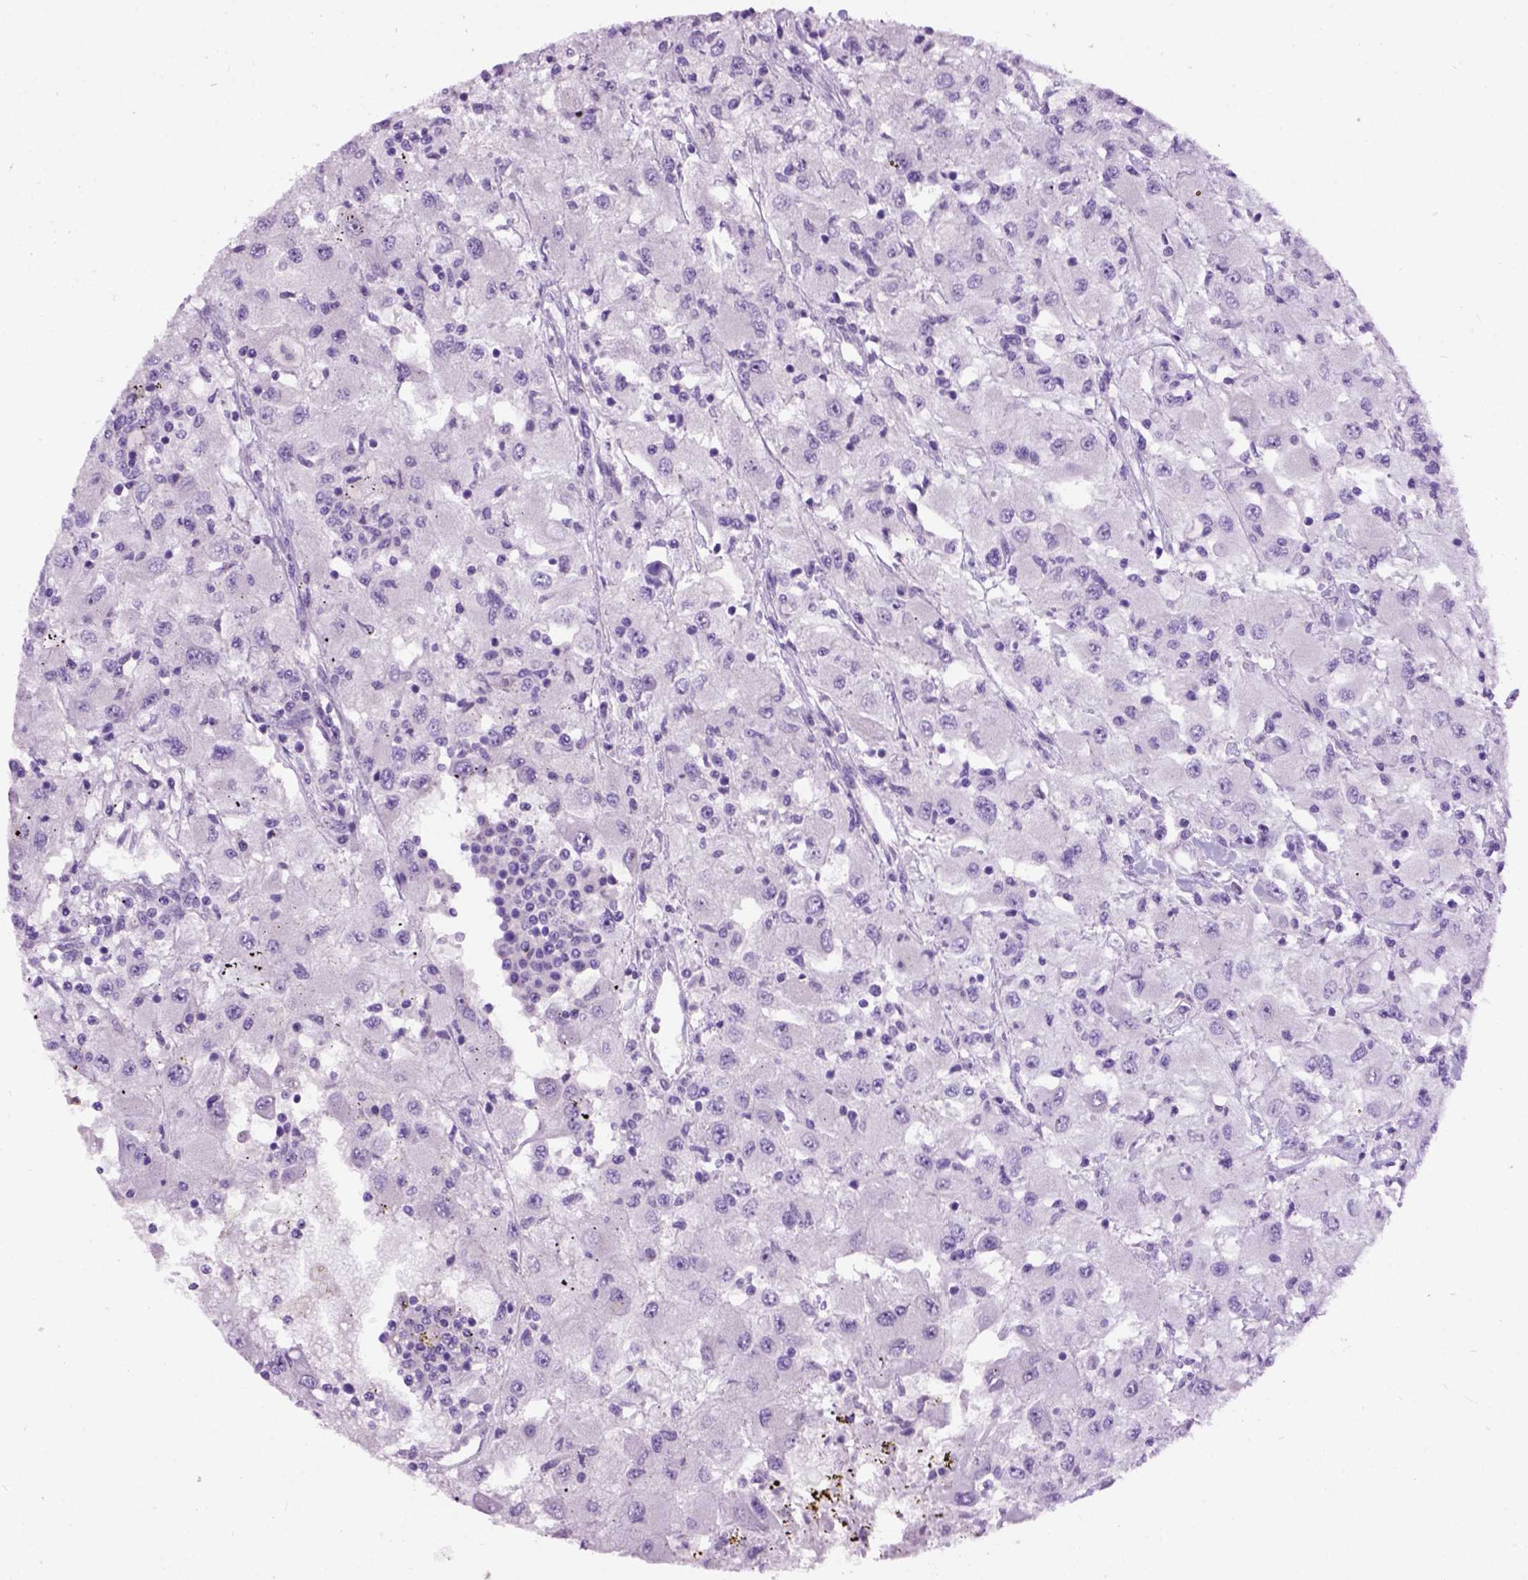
{"staining": {"intensity": "negative", "quantity": "none", "location": "none"}, "tissue": "renal cancer", "cell_type": "Tumor cells", "image_type": "cancer", "snomed": [{"axis": "morphology", "description": "Adenocarcinoma, NOS"}, {"axis": "topography", "description": "Kidney"}], "caption": "An image of renal cancer stained for a protein demonstrates no brown staining in tumor cells.", "gene": "MAPT", "patient": {"sex": "female", "age": 67}}